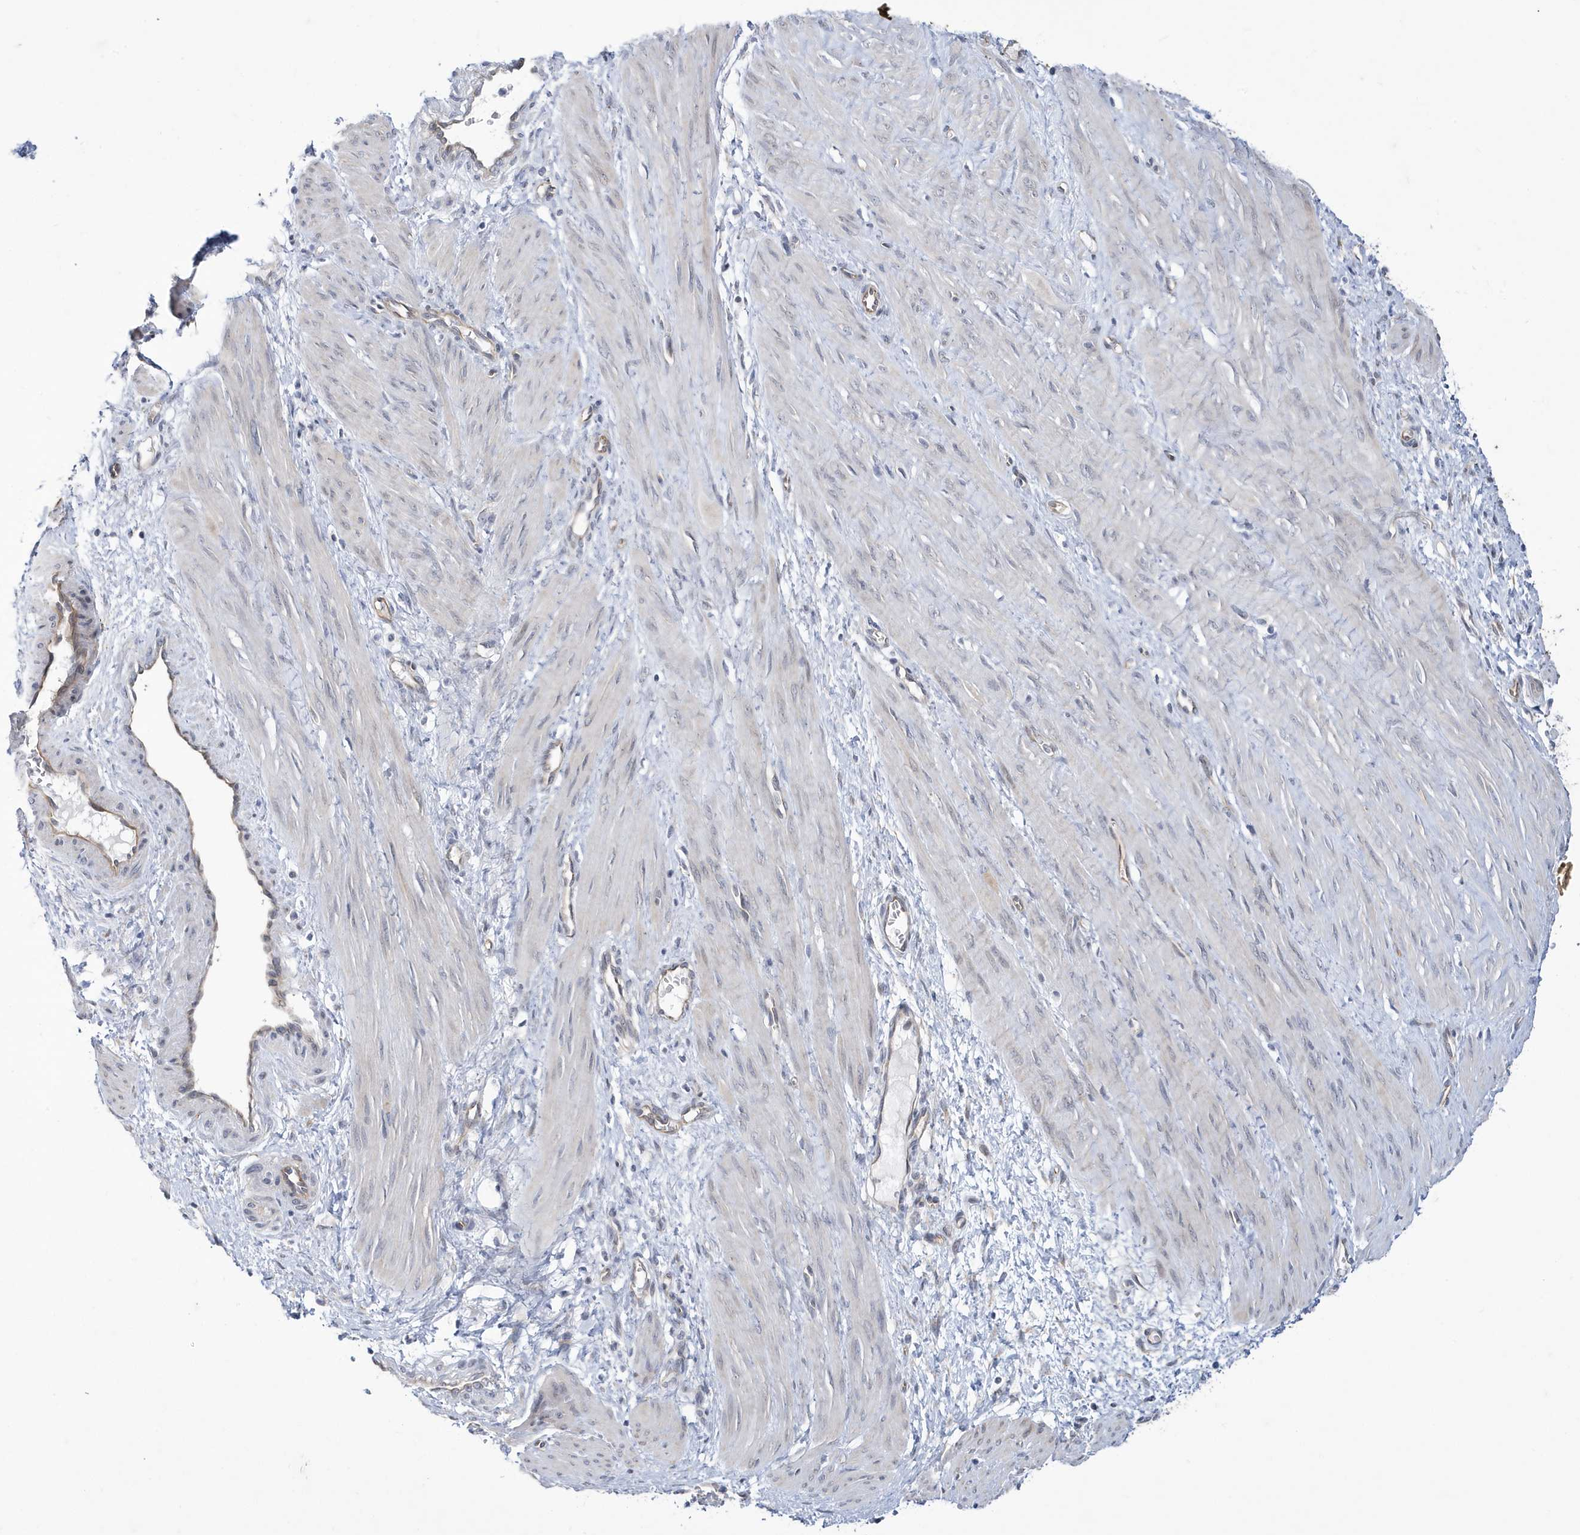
{"staining": {"intensity": "negative", "quantity": "none", "location": "none"}, "tissue": "smooth muscle", "cell_type": "Smooth muscle cells", "image_type": "normal", "snomed": [{"axis": "morphology", "description": "Normal tissue, NOS"}, {"axis": "topography", "description": "Endometrium"}], "caption": "Micrograph shows no significant protein expression in smooth muscle cells of unremarkable smooth muscle. The staining was performed using DAB to visualize the protein expression in brown, while the nuclei were stained in blue with hematoxylin (Magnification: 20x).", "gene": "ZNF654", "patient": {"sex": "female", "age": 33}}